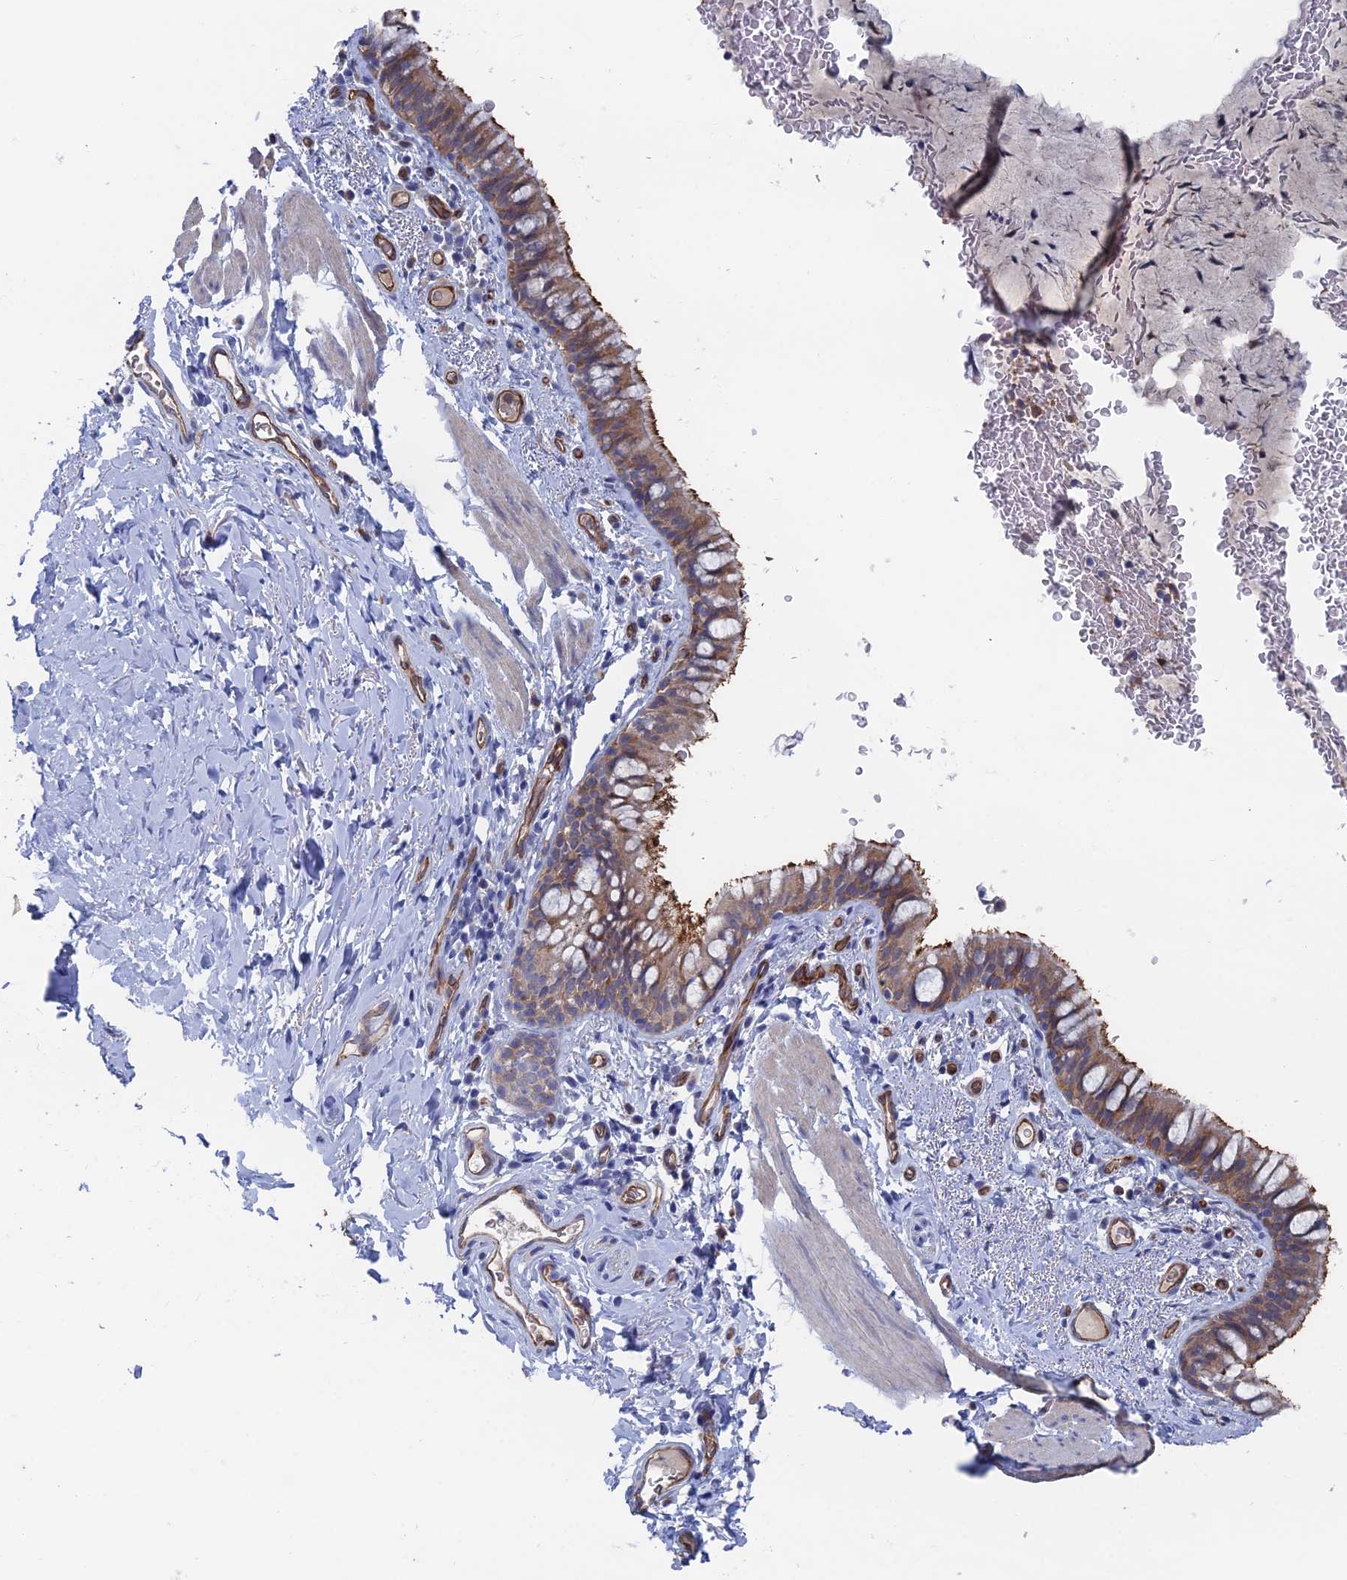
{"staining": {"intensity": "moderate", "quantity": ">75%", "location": "cytoplasmic/membranous"}, "tissue": "bronchus", "cell_type": "Respiratory epithelial cells", "image_type": "normal", "snomed": [{"axis": "morphology", "description": "Normal tissue, NOS"}, {"axis": "topography", "description": "Cartilage tissue"}, {"axis": "topography", "description": "Bronchus"}], "caption": "Respiratory epithelial cells reveal medium levels of moderate cytoplasmic/membranous staining in about >75% of cells in unremarkable bronchus.", "gene": "ARAP3", "patient": {"sex": "female", "age": 36}}